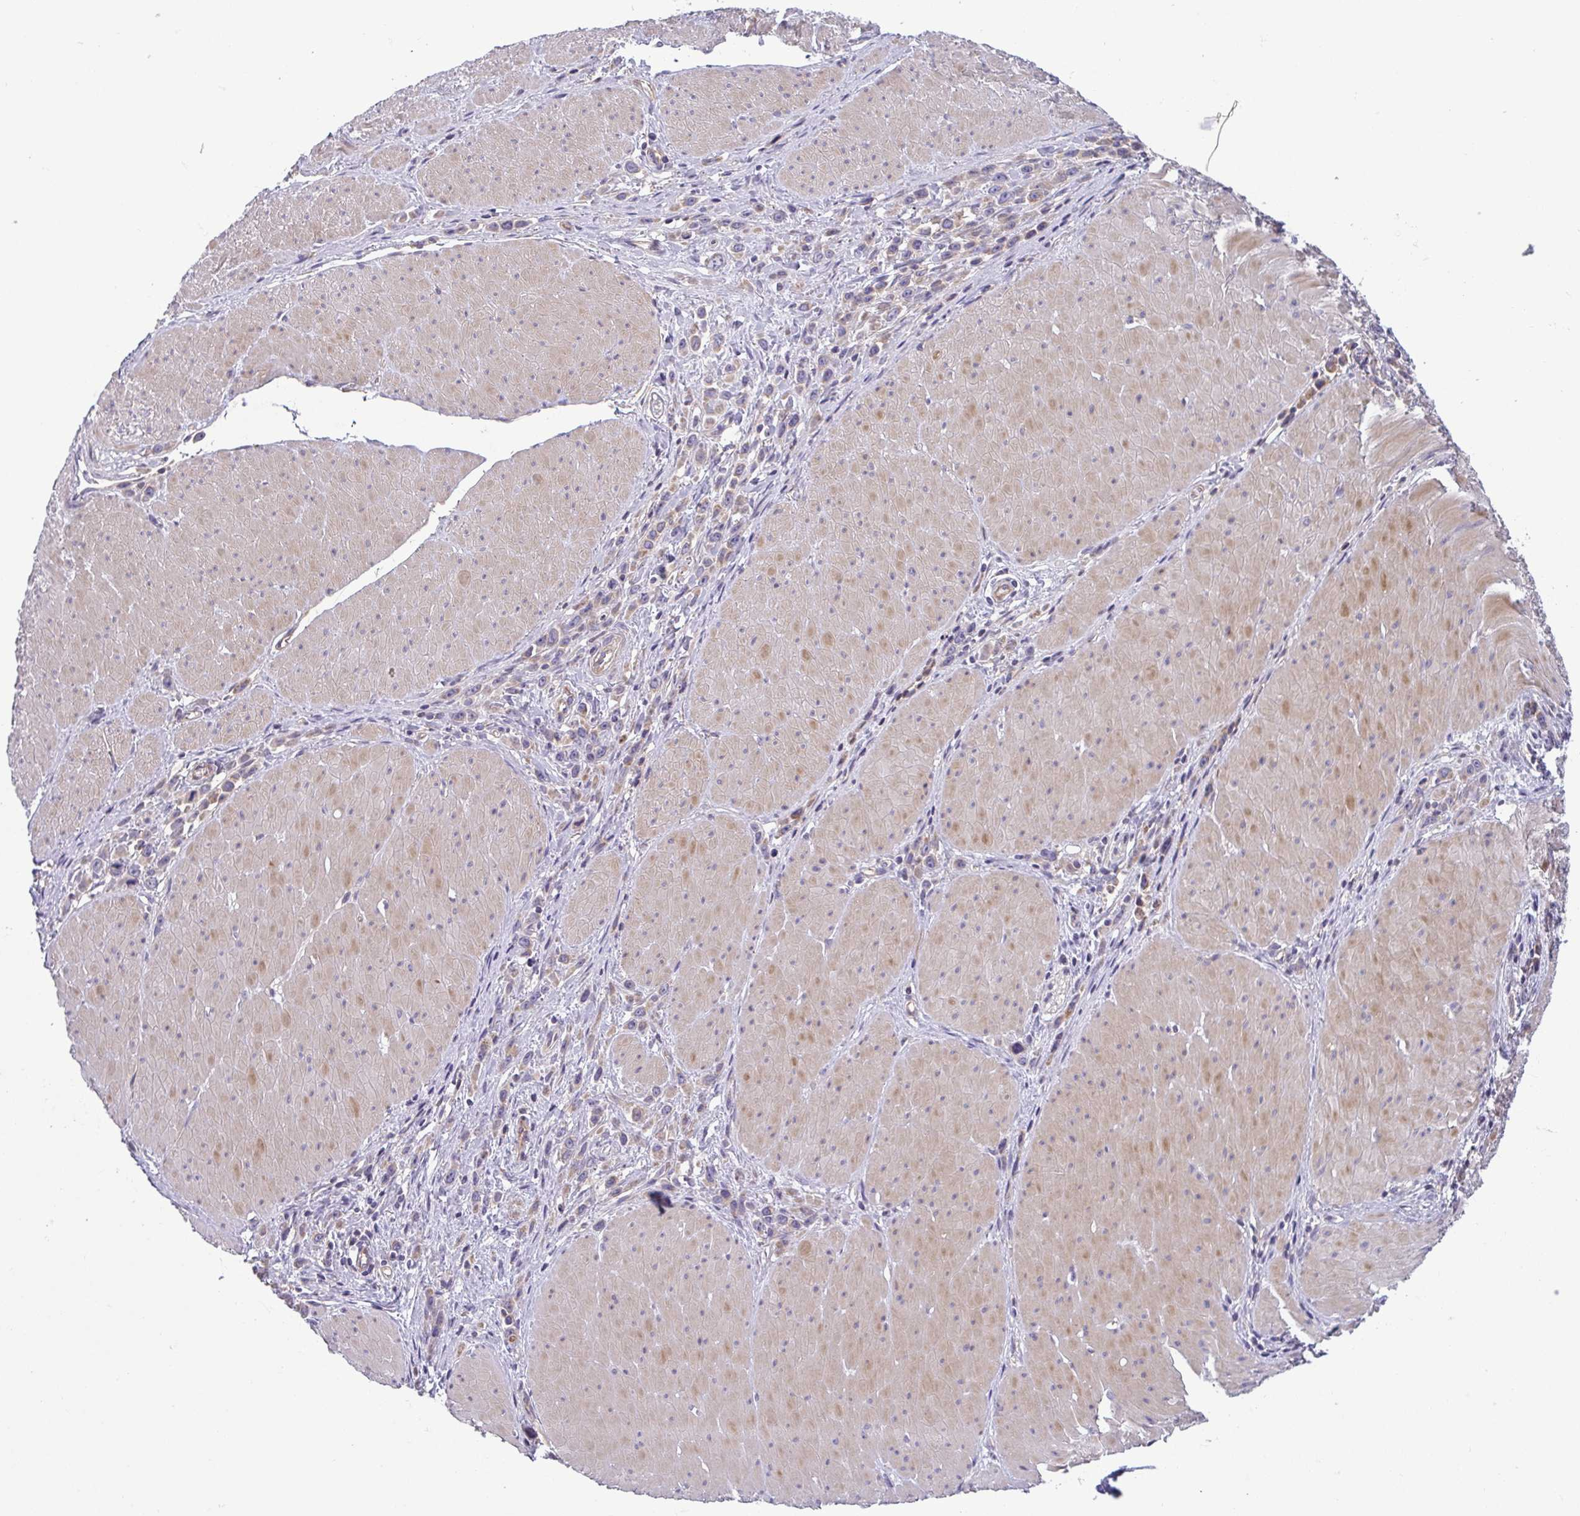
{"staining": {"intensity": "weak", "quantity": ">75%", "location": "cytoplasmic/membranous"}, "tissue": "stomach cancer", "cell_type": "Tumor cells", "image_type": "cancer", "snomed": [{"axis": "morphology", "description": "Adenocarcinoma, NOS"}, {"axis": "topography", "description": "Stomach"}], "caption": "Stomach cancer (adenocarcinoma) was stained to show a protein in brown. There is low levels of weak cytoplasmic/membranous staining in approximately >75% of tumor cells.", "gene": "LMF2", "patient": {"sex": "male", "age": 47}}